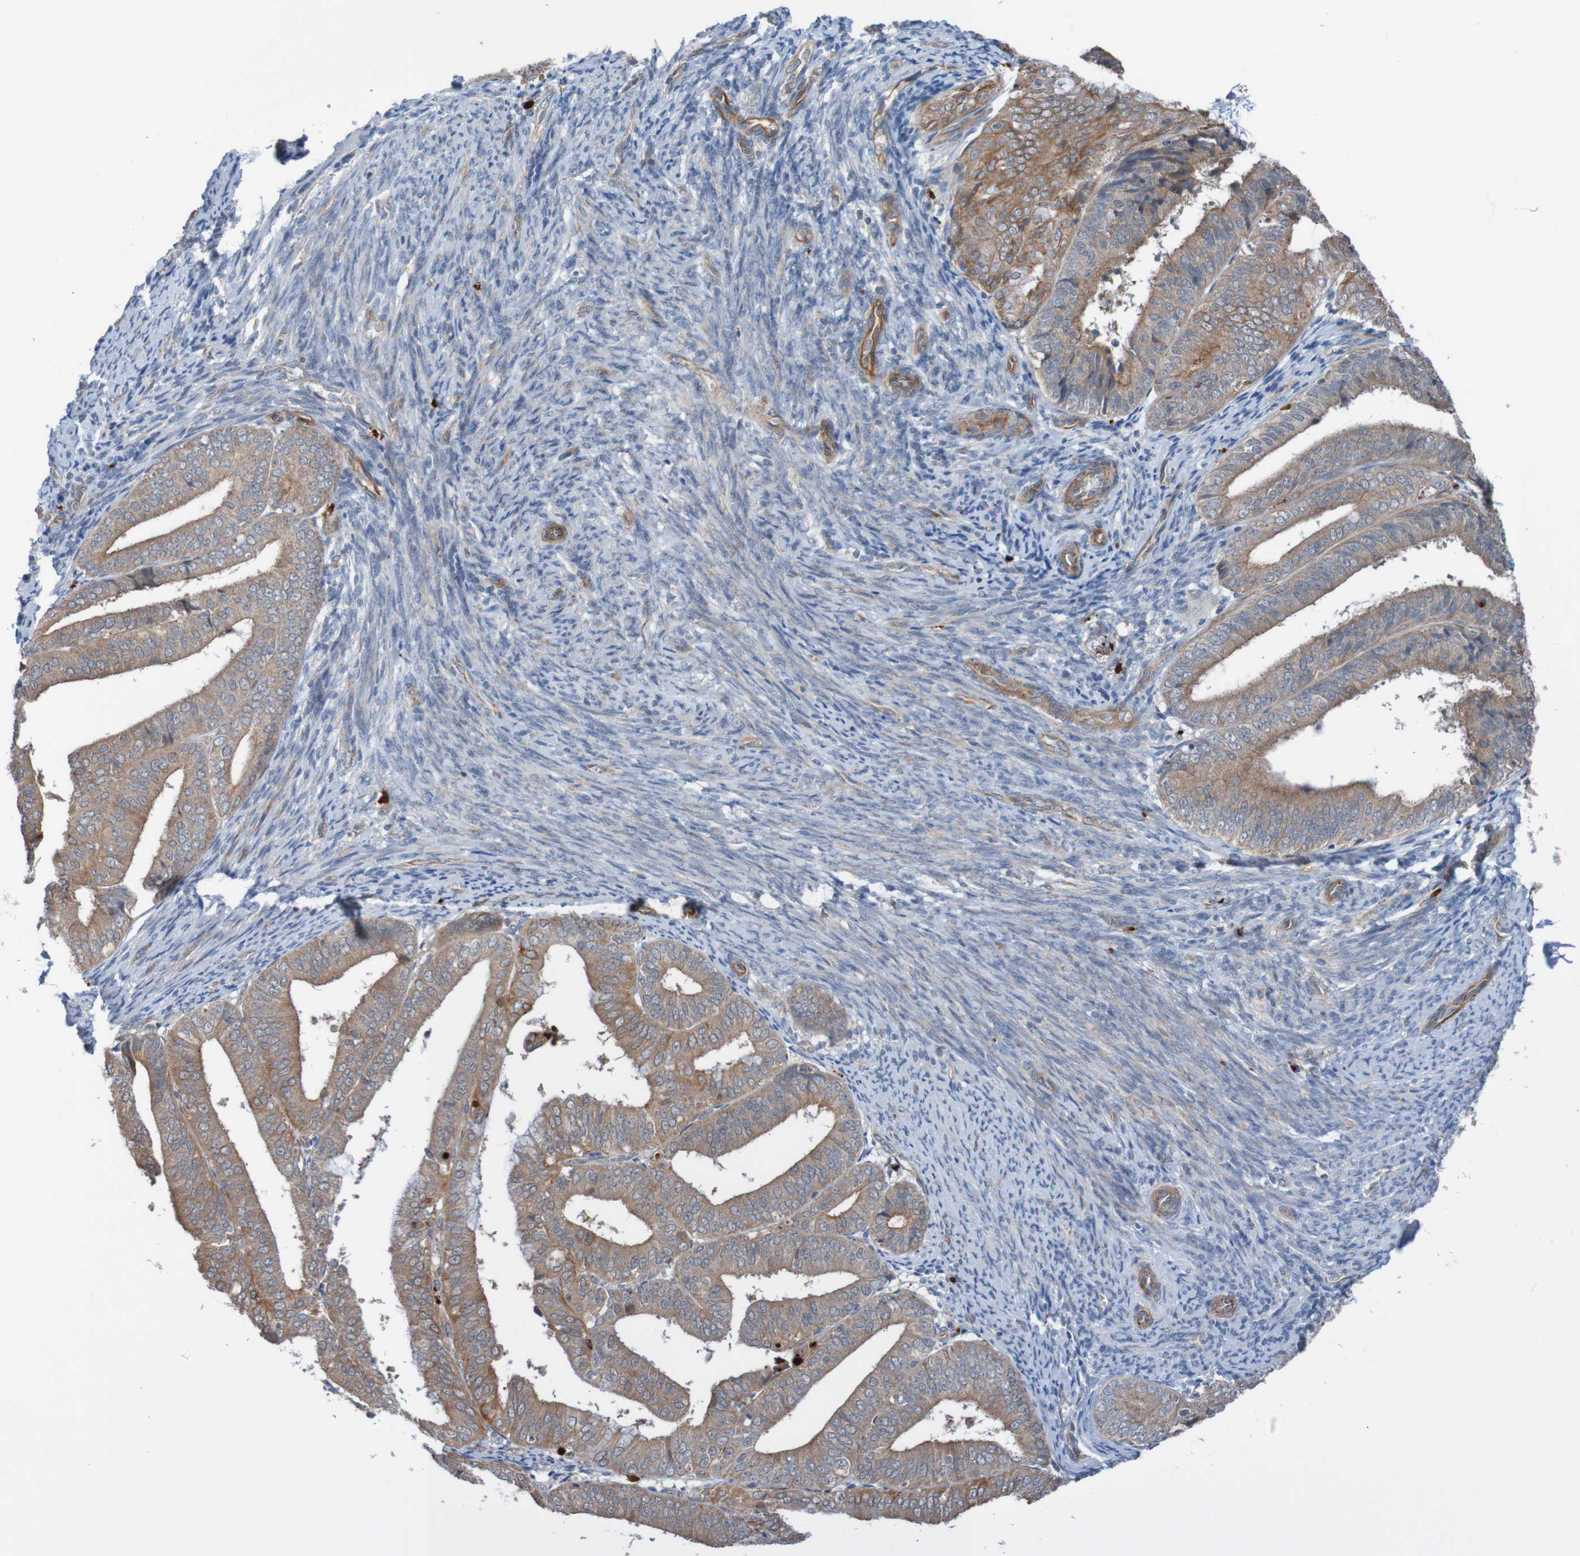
{"staining": {"intensity": "moderate", "quantity": ">75%", "location": "cytoplasmic/membranous"}, "tissue": "endometrial cancer", "cell_type": "Tumor cells", "image_type": "cancer", "snomed": [{"axis": "morphology", "description": "Adenocarcinoma, NOS"}, {"axis": "topography", "description": "Endometrium"}], "caption": "Immunohistochemistry (IHC) histopathology image of human adenocarcinoma (endometrial) stained for a protein (brown), which reveals medium levels of moderate cytoplasmic/membranous expression in about >75% of tumor cells.", "gene": "ST8SIA6", "patient": {"sex": "female", "age": 63}}